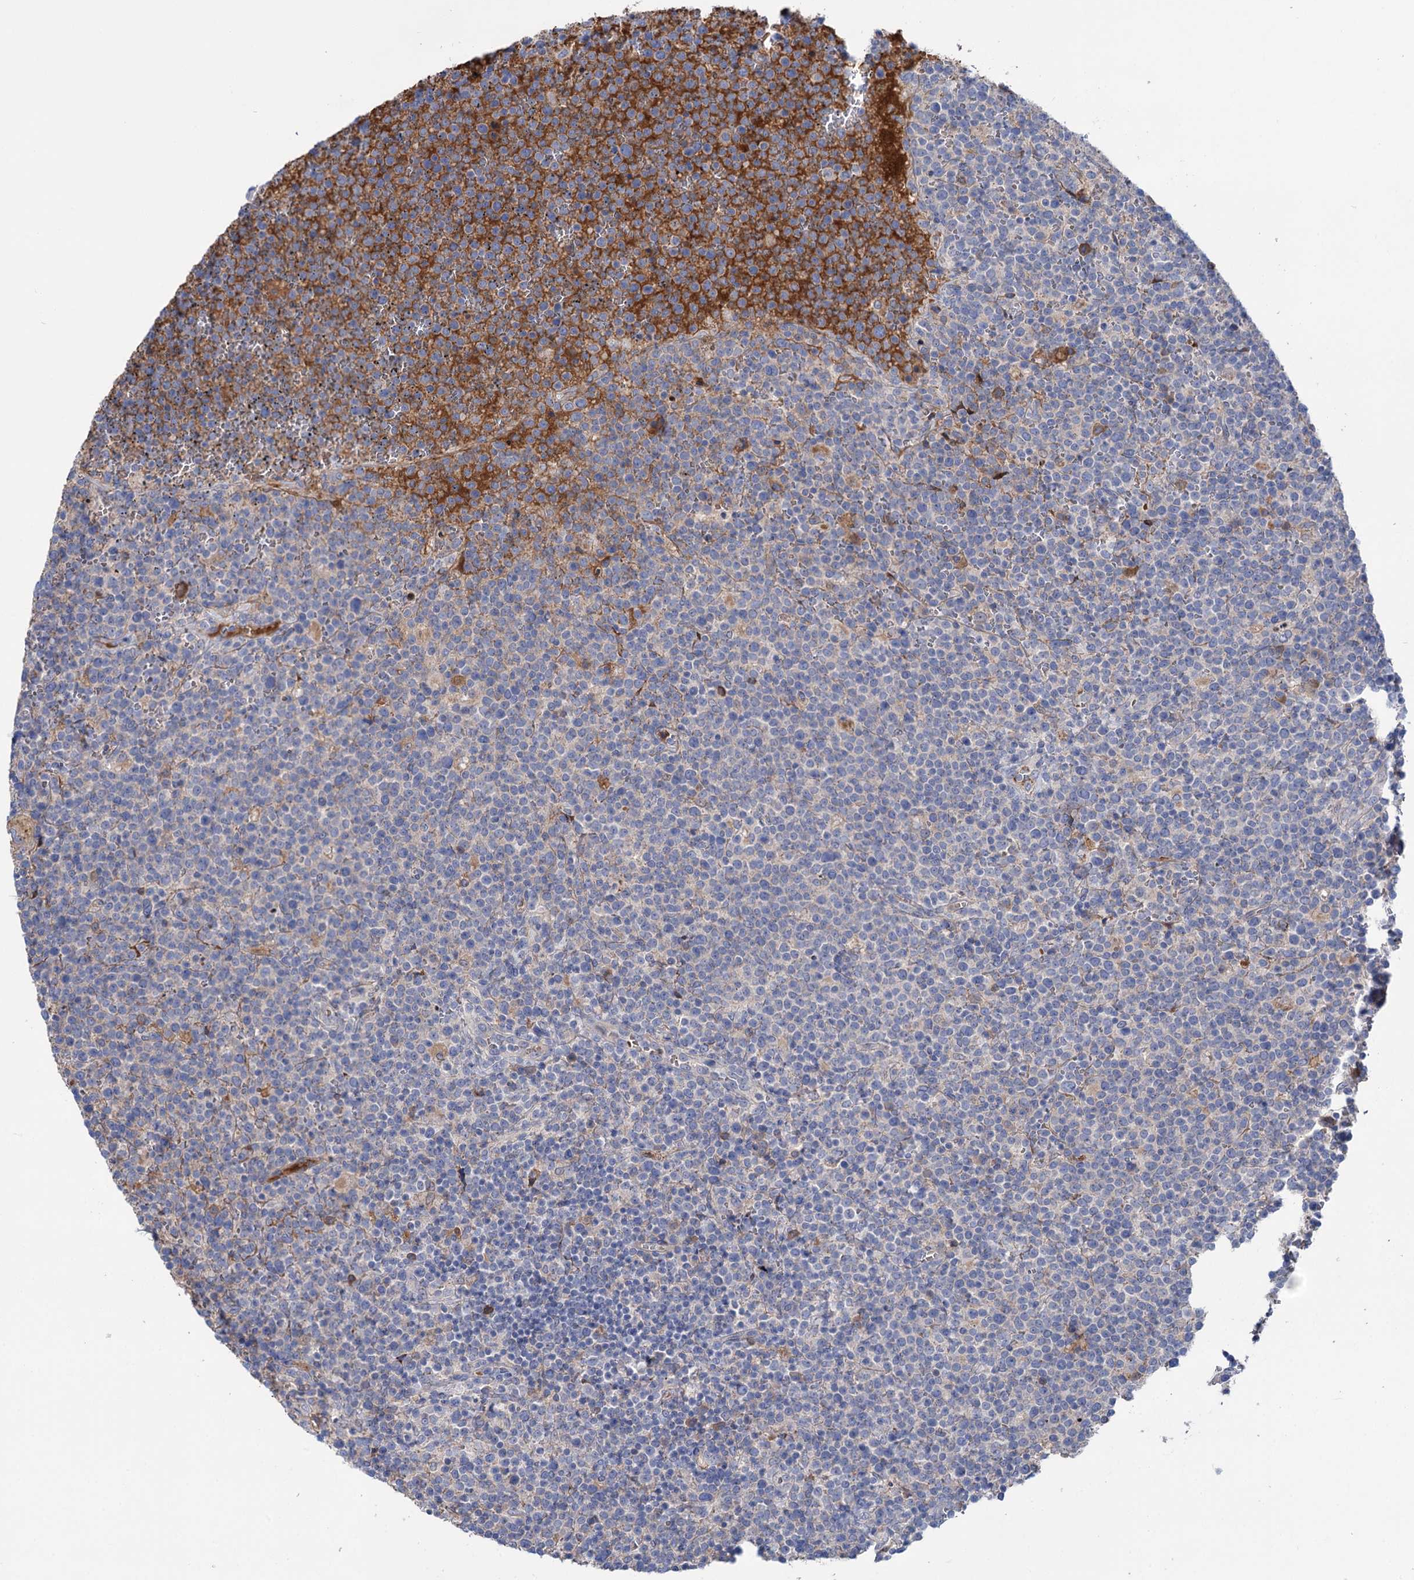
{"staining": {"intensity": "negative", "quantity": "none", "location": "none"}, "tissue": "lymphoma", "cell_type": "Tumor cells", "image_type": "cancer", "snomed": [{"axis": "morphology", "description": "Malignant lymphoma, non-Hodgkin's type, High grade"}, {"axis": "topography", "description": "Lymph node"}], "caption": "A photomicrograph of high-grade malignant lymphoma, non-Hodgkin's type stained for a protein reveals no brown staining in tumor cells. Brightfield microscopy of IHC stained with DAB (brown) and hematoxylin (blue), captured at high magnification.", "gene": "PPP1R32", "patient": {"sex": "male", "age": 61}}